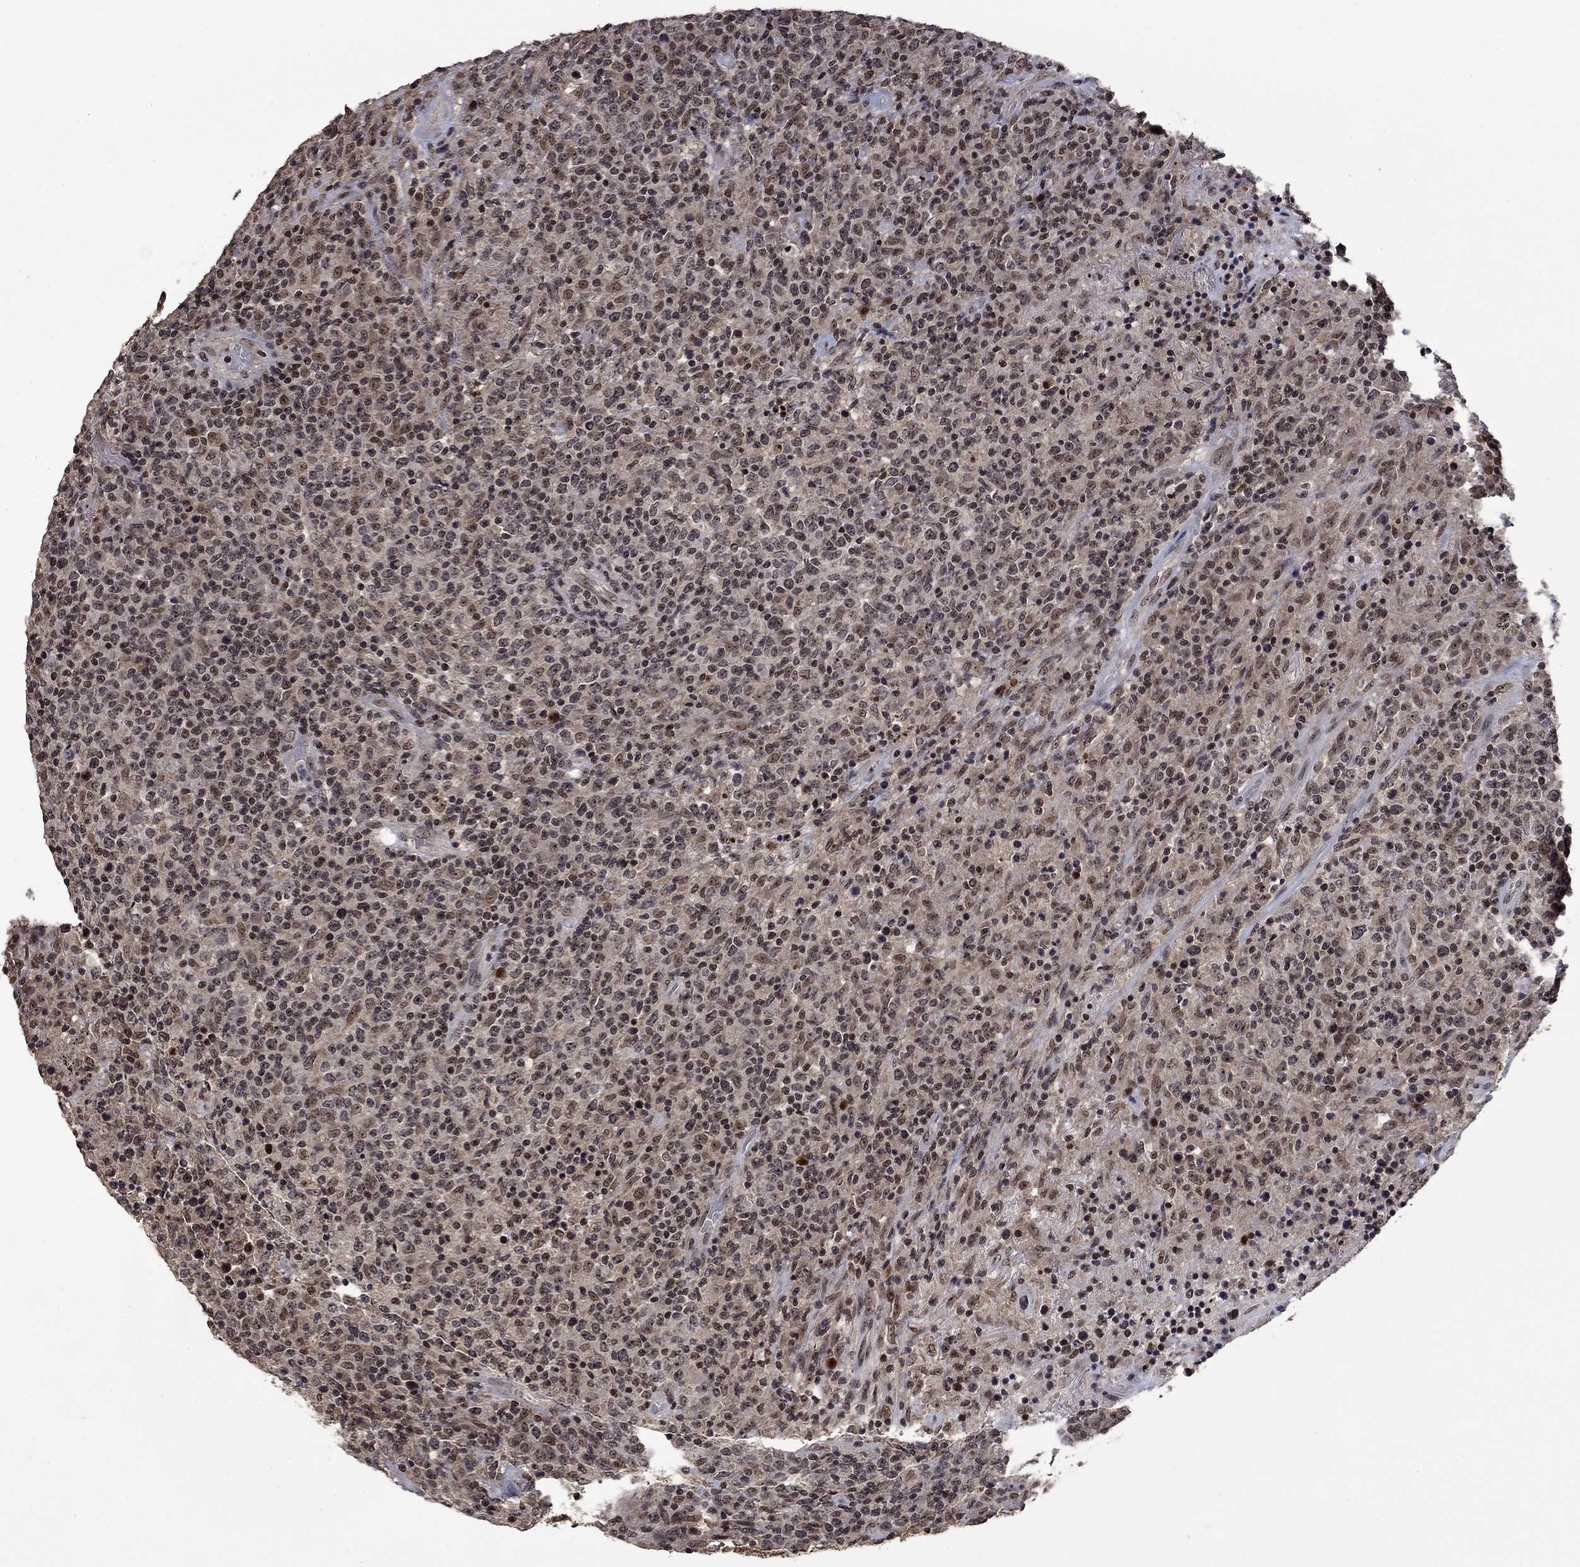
{"staining": {"intensity": "negative", "quantity": "none", "location": "none"}, "tissue": "lymphoma", "cell_type": "Tumor cells", "image_type": "cancer", "snomed": [{"axis": "morphology", "description": "Malignant lymphoma, non-Hodgkin's type, High grade"}, {"axis": "topography", "description": "Lung"}], "caption": "Malignant lymphoma, non-Hodgkin's type (high-grade) stained for a protein using immunohistochemistry displays no staining tumor cells.", "gene": "FBL", "patient": {"sex": "male", "age": 79}}